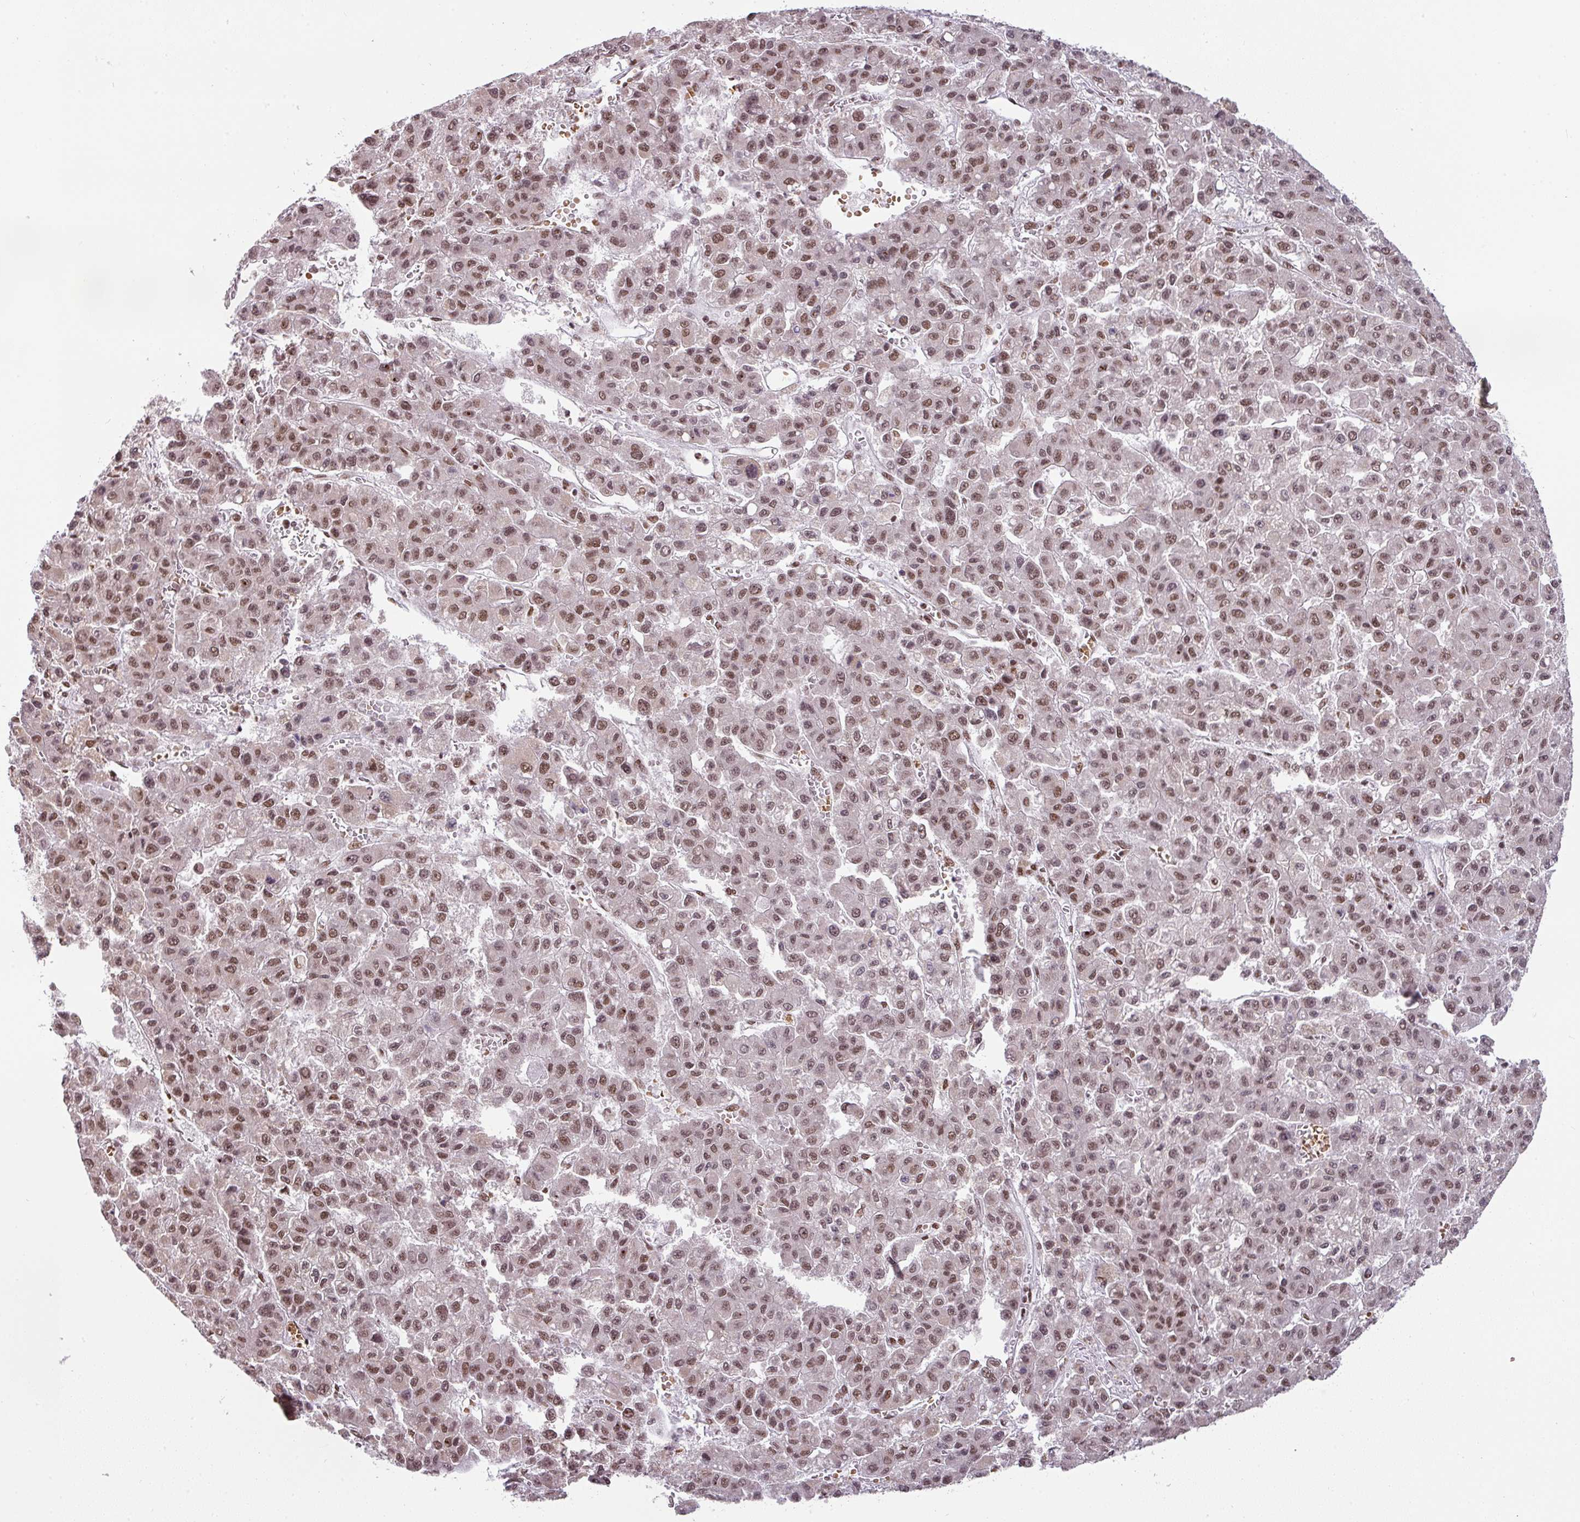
{"staining": {"intensity": "moderate", "quantity": "25%-75%", "location": "nuclear"}, "tissue": "liver cancer", "cell_type": "Tumor cells", "image_type": "cancer", "snomed": [{"axis": "morphology", "description": "Carcinoma, Hepatocellular, NOS"}, {"axis": "topography", "description": "Liver"}], "caption": "About 25%-75% of tumor cells in human hepatocellular carcinoma (liver) demonstrate moderate nuclear protein staining as visualized by brown immunohistochemical staining.", "gene": "NCOA5", "patient": {"sex": "male", "age": 70}}